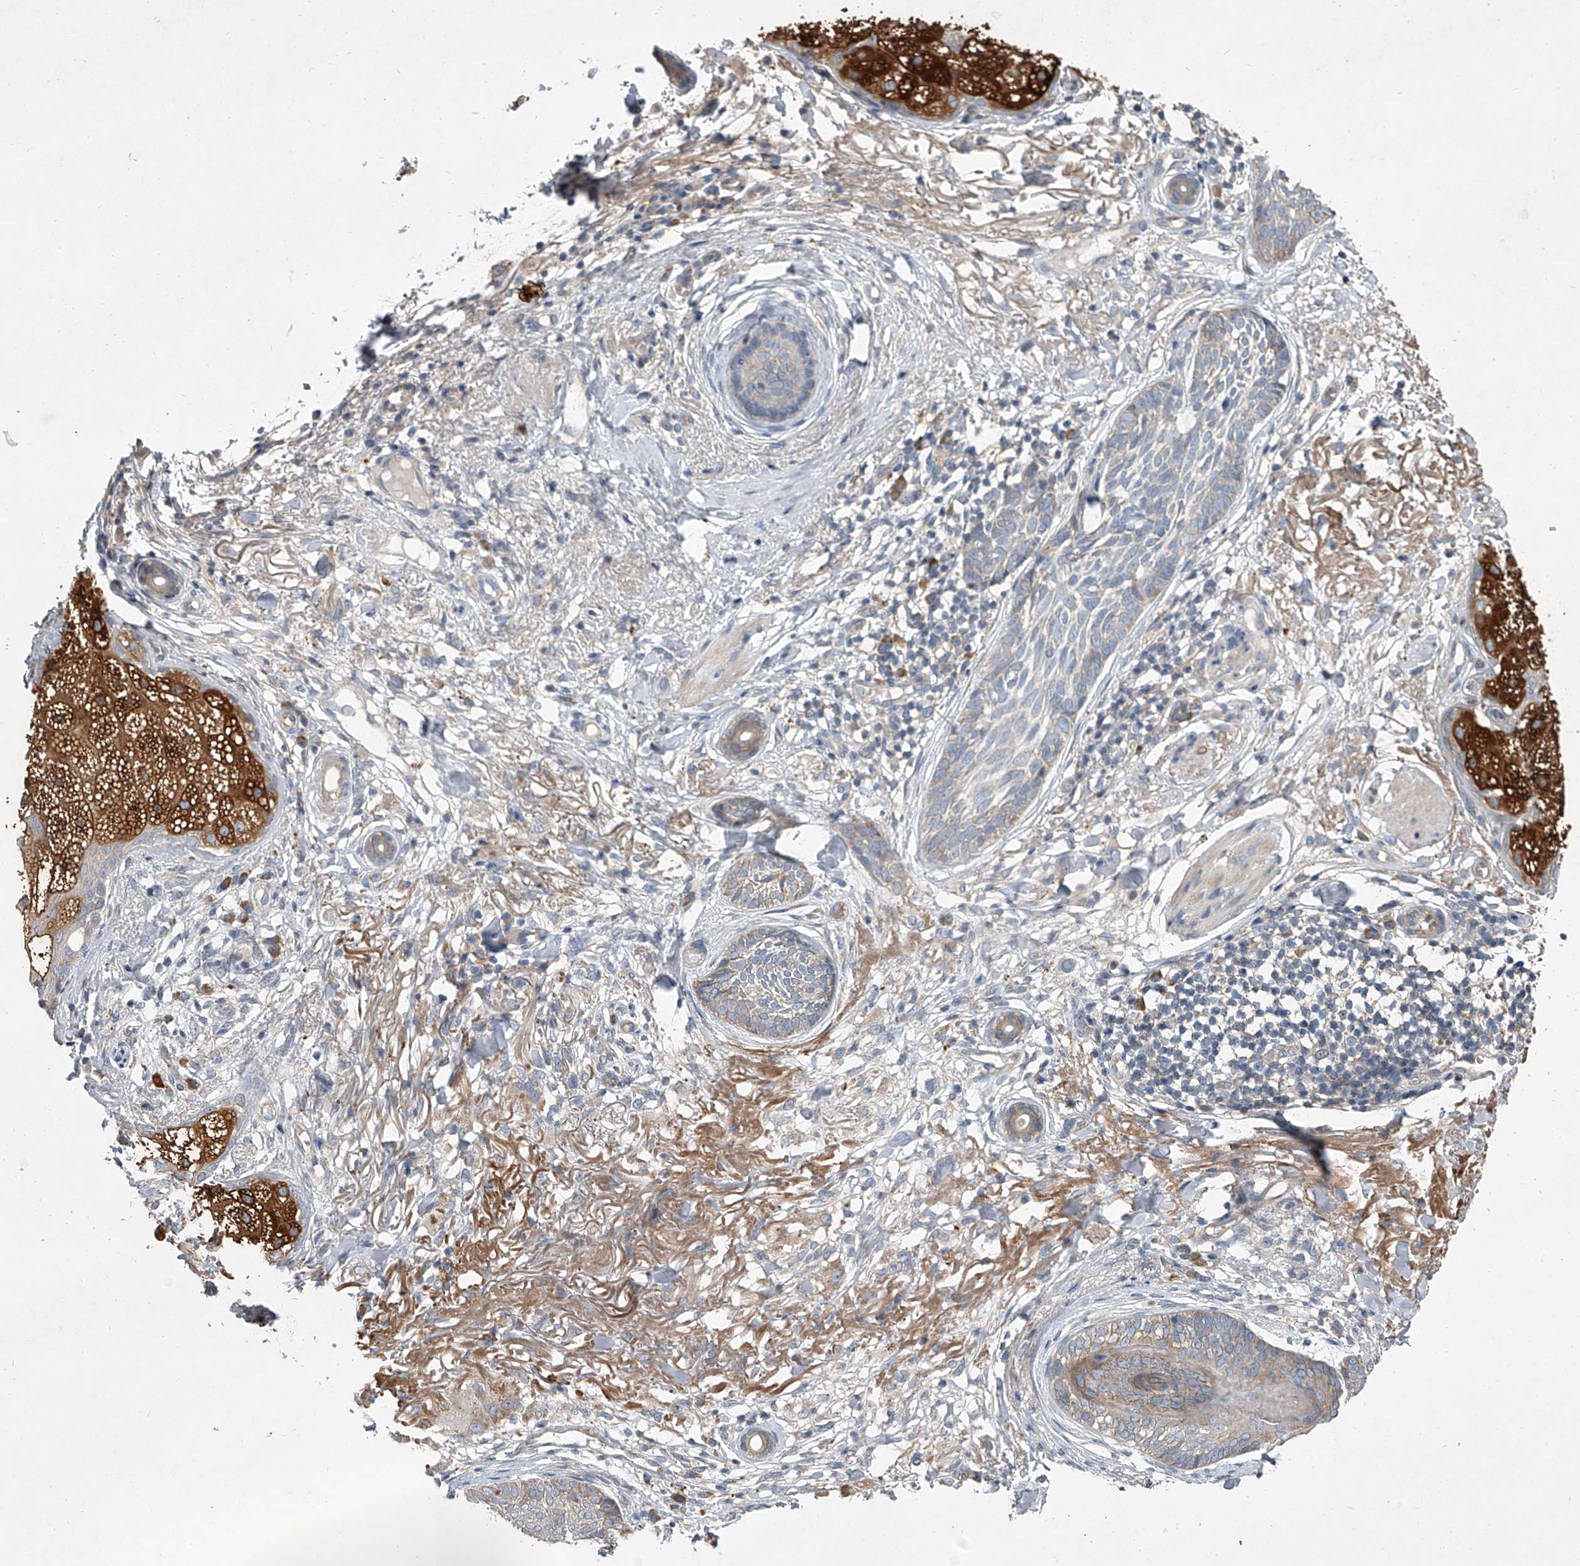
{"staining": {"intensity": "weak", "quantity": "<25%", "location": "cytoplasmic/membranous"}, "tissue": "skin cancer", "cell_type": "Tumor cells", "image_type": "cancer", "snomed": [{"axis": "morphology", "description": "Basal cell carcinoma"}, {"axis": "topography", "description": "Skin"}], "caption": "IHC photomicrograph of neoplastic tissue: skin basal cell carcinoma stained with DAB exhibits no significant protein positivity in tumor cells. The staining was performed using DAB (3,3'-diaminobenzidine) to visualize the protein expression in brown, while the nuclei were stained in blue with hematoxylin (Magnification: 20x).", "gene": "DOCK9", "patient": {"sex": "male", "age": 85}}